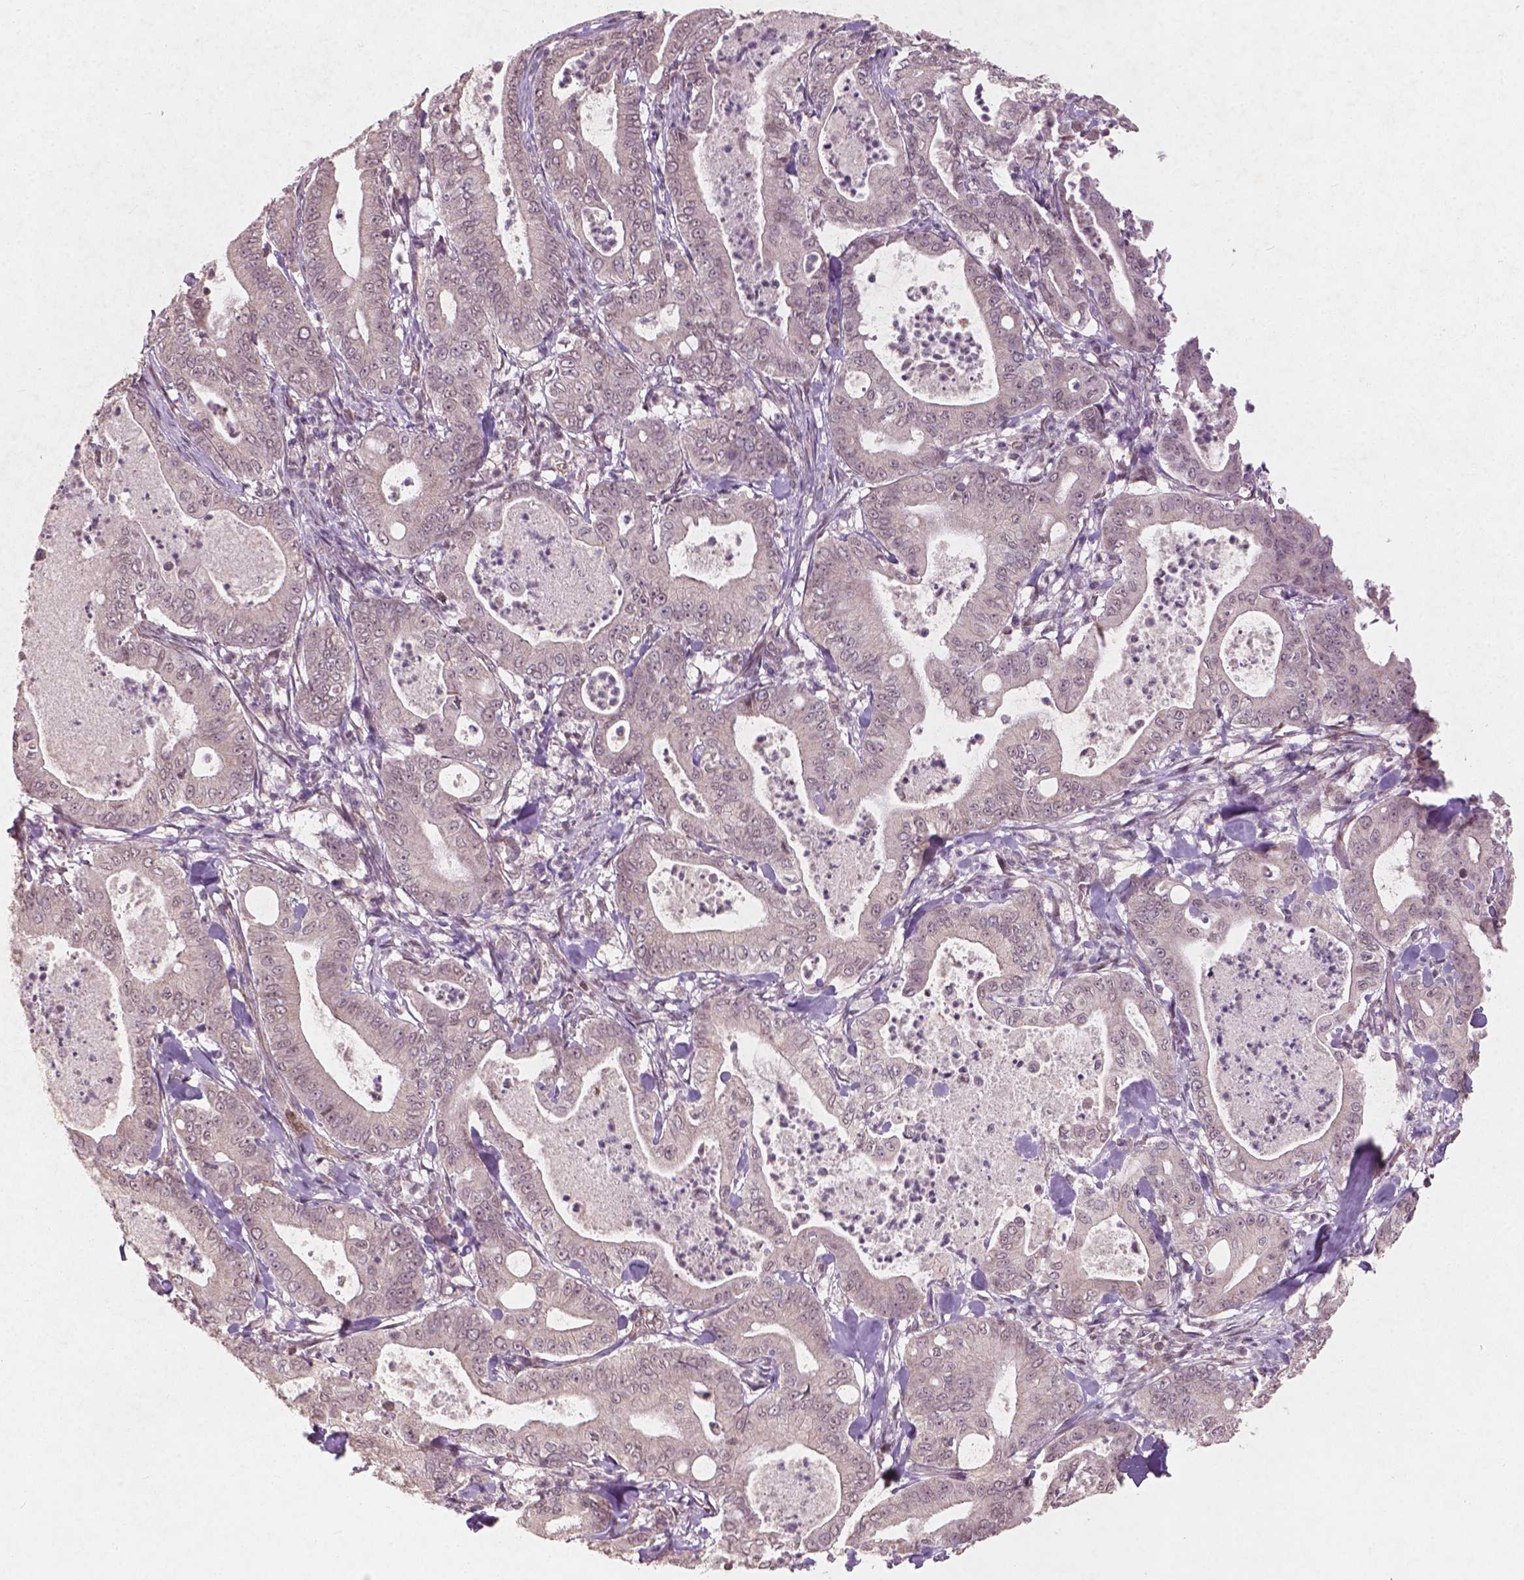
{"staining": {"intensity": "negative", "quantity": "none", "location": "none"}, "tissue": "pancreatic cancer", "cell_type": "Tumor cells", "image_type": "cancer", "snomed": [{"axis": "morphology", "description": "Adenocarcinoma, NOS"}, {"axis": "topography", "description": "Pancreas"}], "caption": "Histopathology image shows no significant protein expression in tumor cells of pancreatic adenocarcinoma. (Stains: DAB (3,3'-diaminobenzidine) immunohistochemistry (IHC) with hematoxylin counter stain, Microscopy: brightfield microscopy at high magnification).", "gene": "SMAD2", "patient": {"sex": "male", "age": 71}}